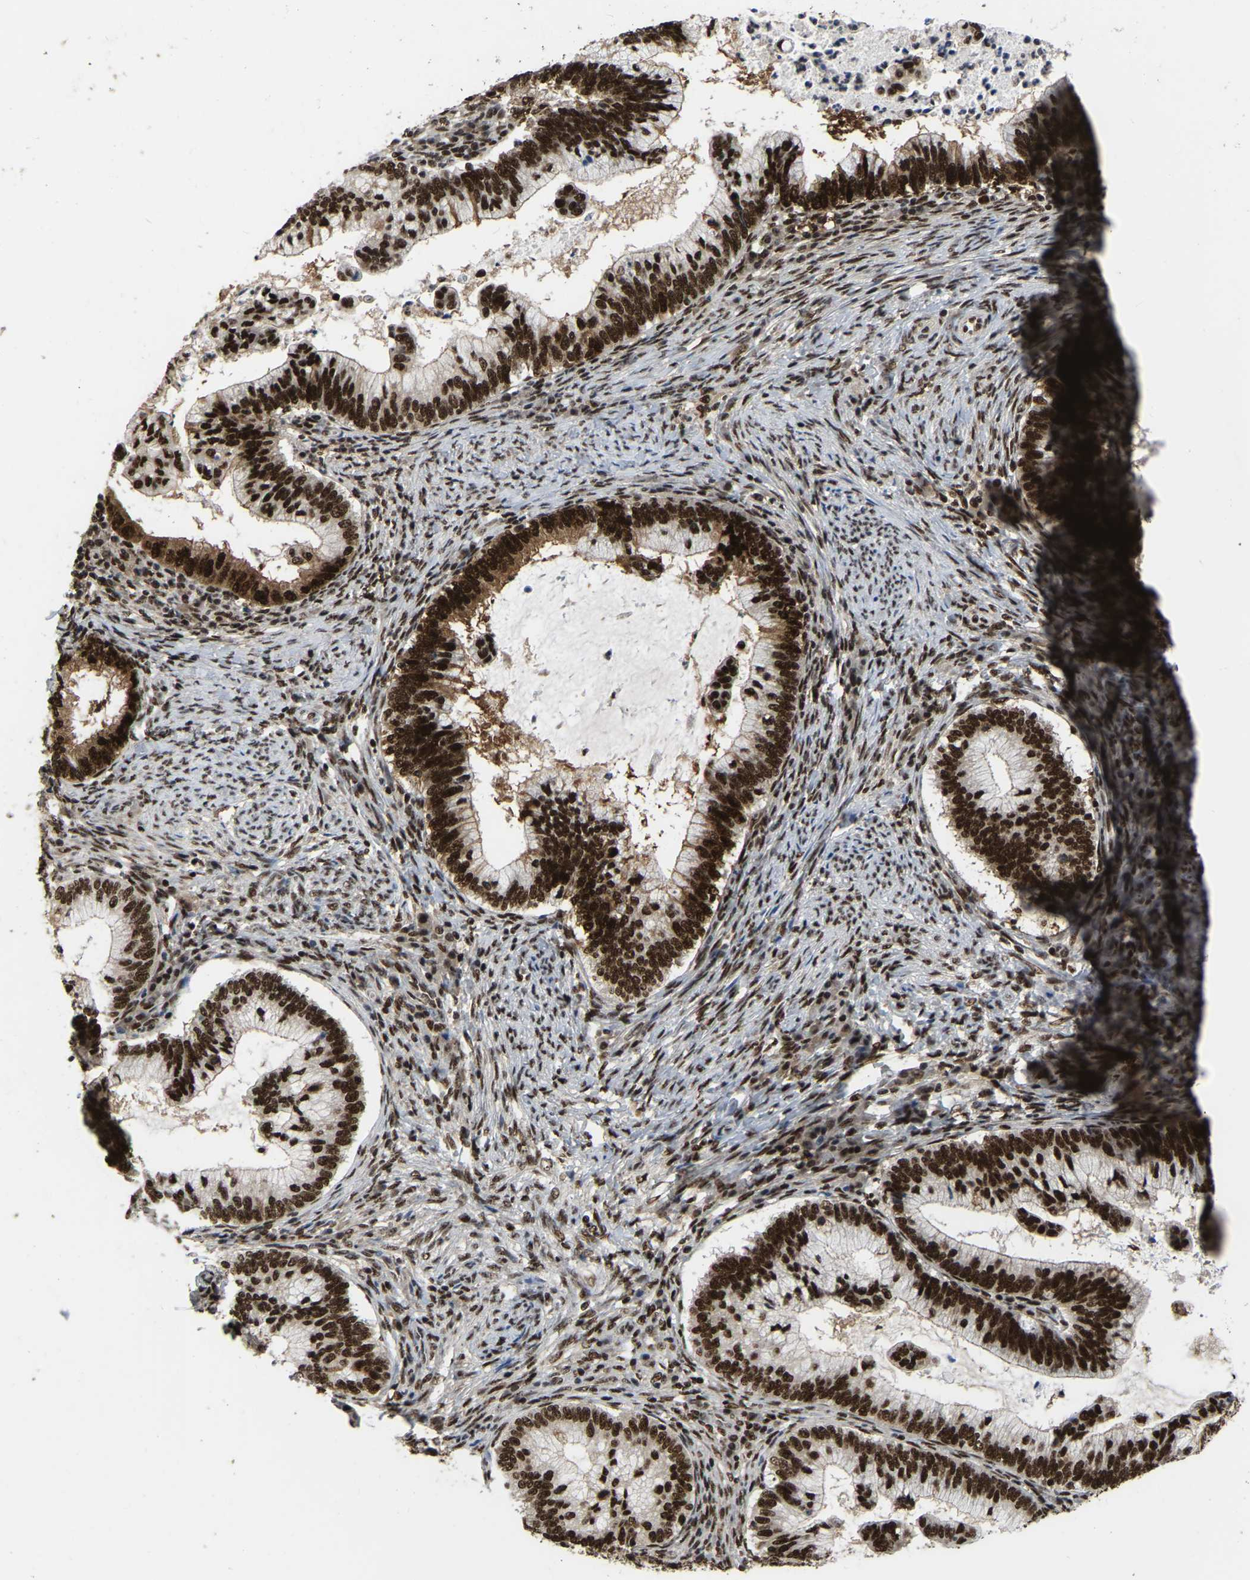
{"staining": {"intensity": "strong", "quantity": ">75%", "location": "nuclear"}, "tissue": "cervical cancer", "cell_type": "Tumor cells", "image_type": "cancer", "snomed": [{"axis": "morphology", "description": "Adenocarcinoma, NOS"}, {"axis": "topography", "description": "Cervix"}], "caption": "Immunohistochemistry (IHC) micrograph of neoplastic tissue: human cervical cancer stained using immunohistochemistry reveals high levels of strong protein expression localized specifically in the nuclear of tumor cells, appearing as a nuclear brown color.", "gene": "TBL1XR1", "patient": {"sex": "female", "age": 36}}